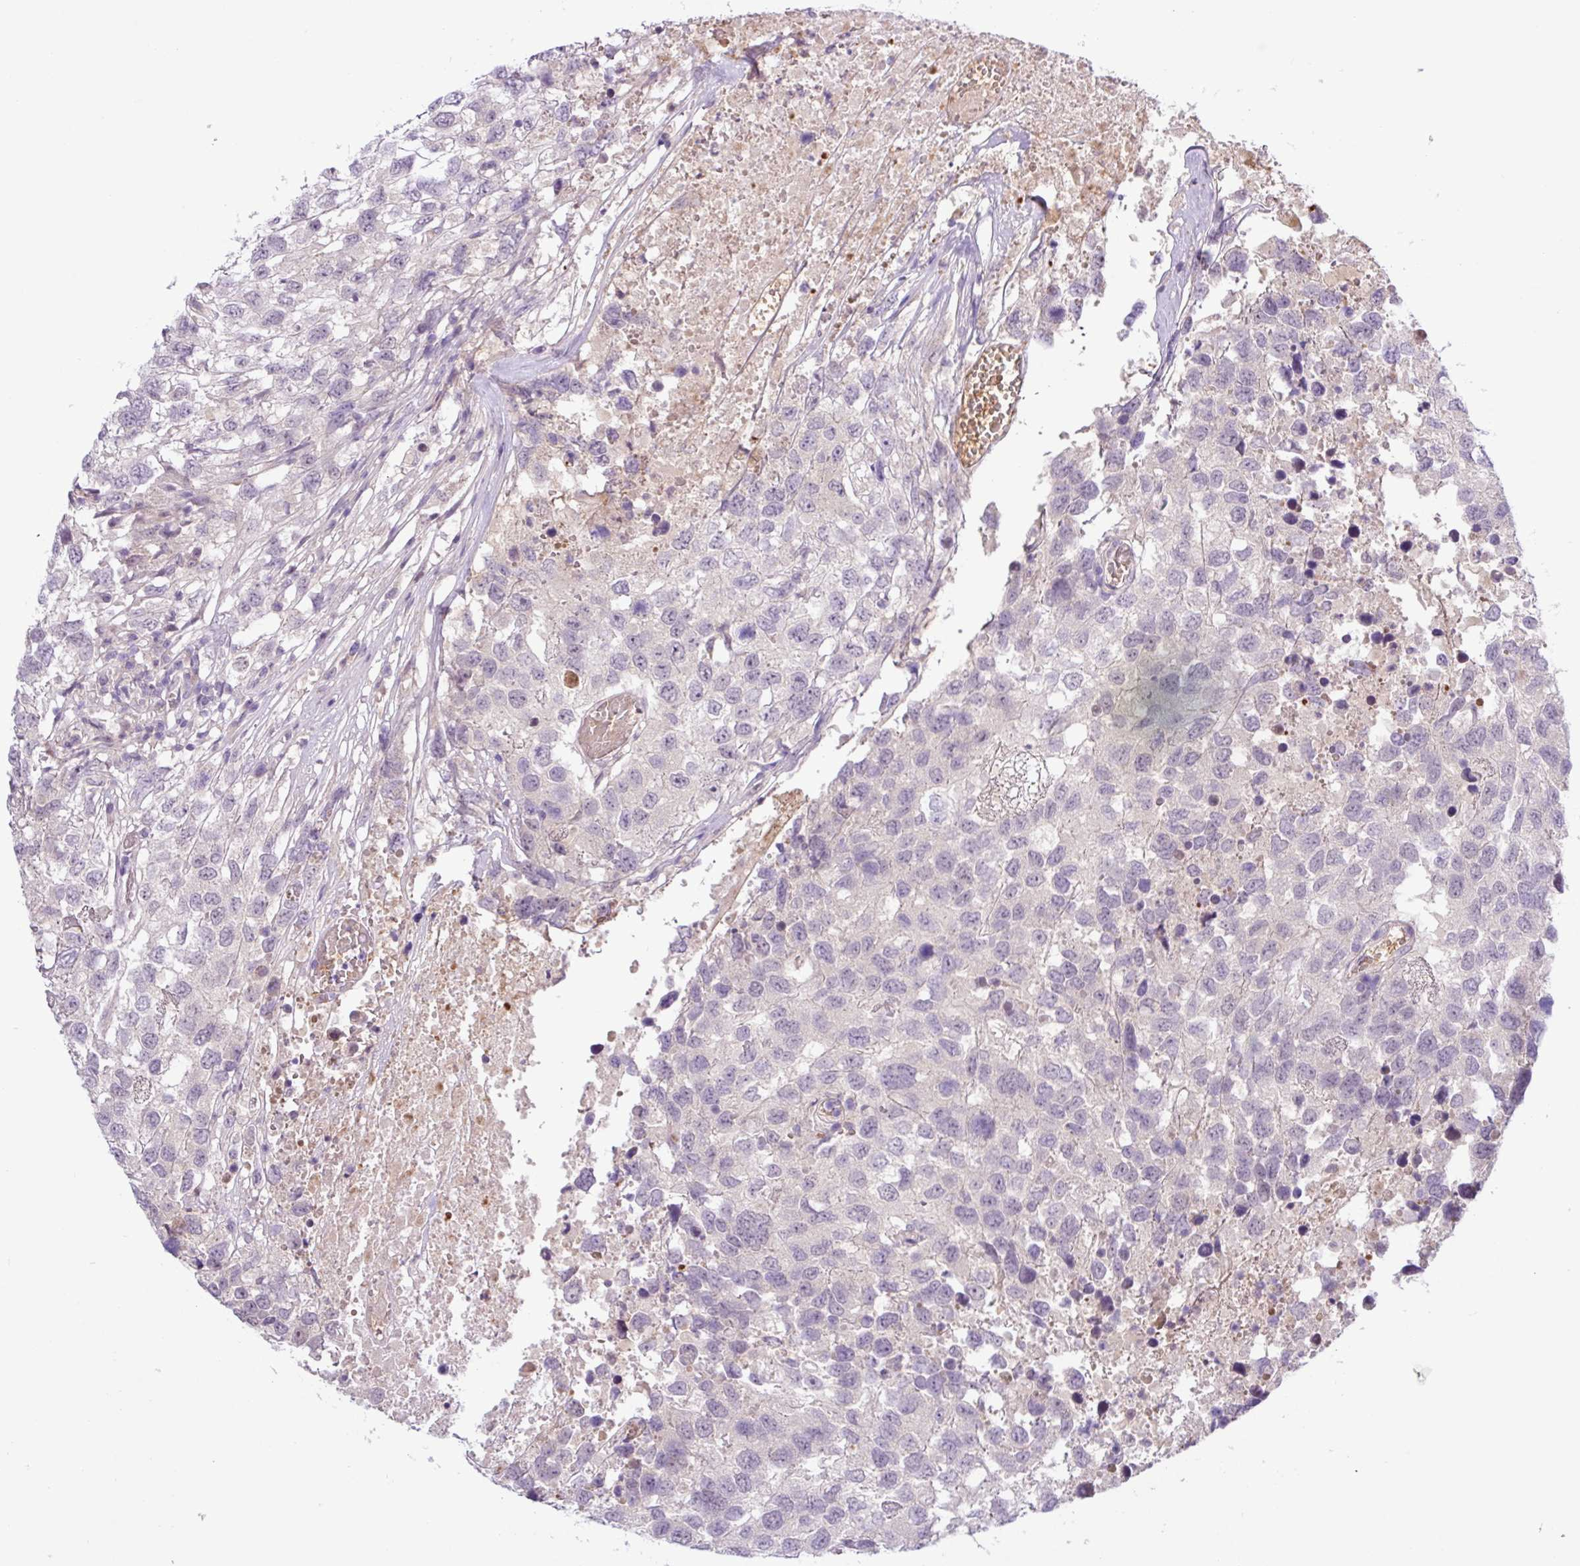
{"staining": {"intensity": "negative", "quantity": "none", "location": "none"}, "tissue": "testis cancer", "cell_type": "Tumor cells", "image_type": "cancer", "snomed": [{"axis": "morphology", "description": "Carcinoma, Embryonal, NOS"}, {"axis": "topography", "description": "Testis"}], "caption": "This micrograph is of testis cancer stained with immunohistochemistry to label a protein in brown with the nuclei are counter-stained blue. There is no staining in tumor cells.", "gene": "TONSL", "patient": {"sex": "male", "age": 83}}